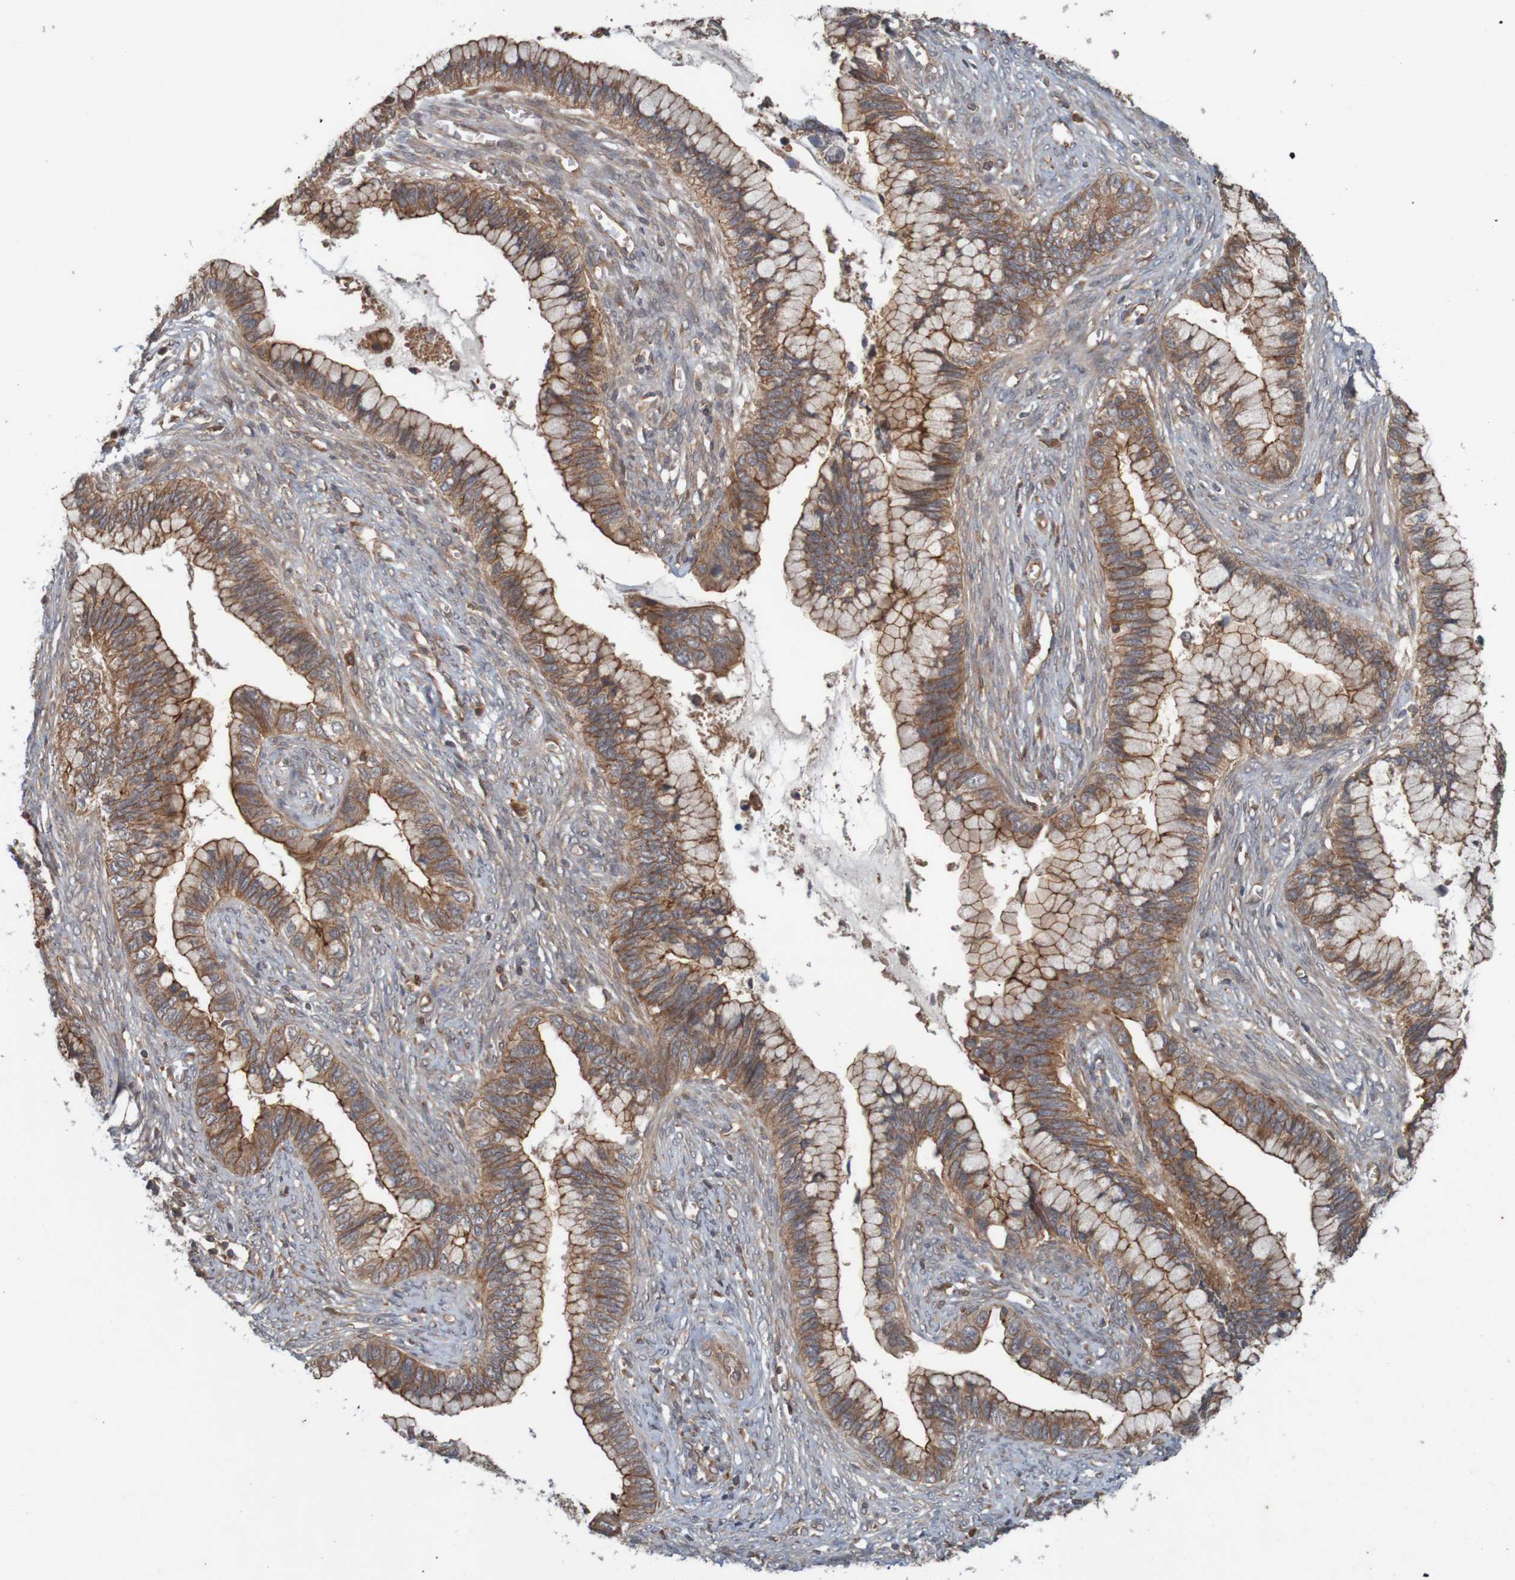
{"staining": {"intensity": "moderate", "quantity": ">75%", "location": "cytoplasmic/membranous"}, "tissue": "cervical cancer", "cell_type": "Tumor cells", "image_type": "cancer", "snomed": [{"axis": "morphology", "description": "Adenocarcinoma, NOS"}, {"axis": "topography", "description": "Cervix"}], "caption": "About >75% of tumor cells in human cervical cancer (adenocarcinoma) show moderate cytoplasmic/membranous protein expression as visualized by brown immunohistochemical staining.", "gene": "ARHGEF11", "patient": {"sex": "female", "age": 44}}